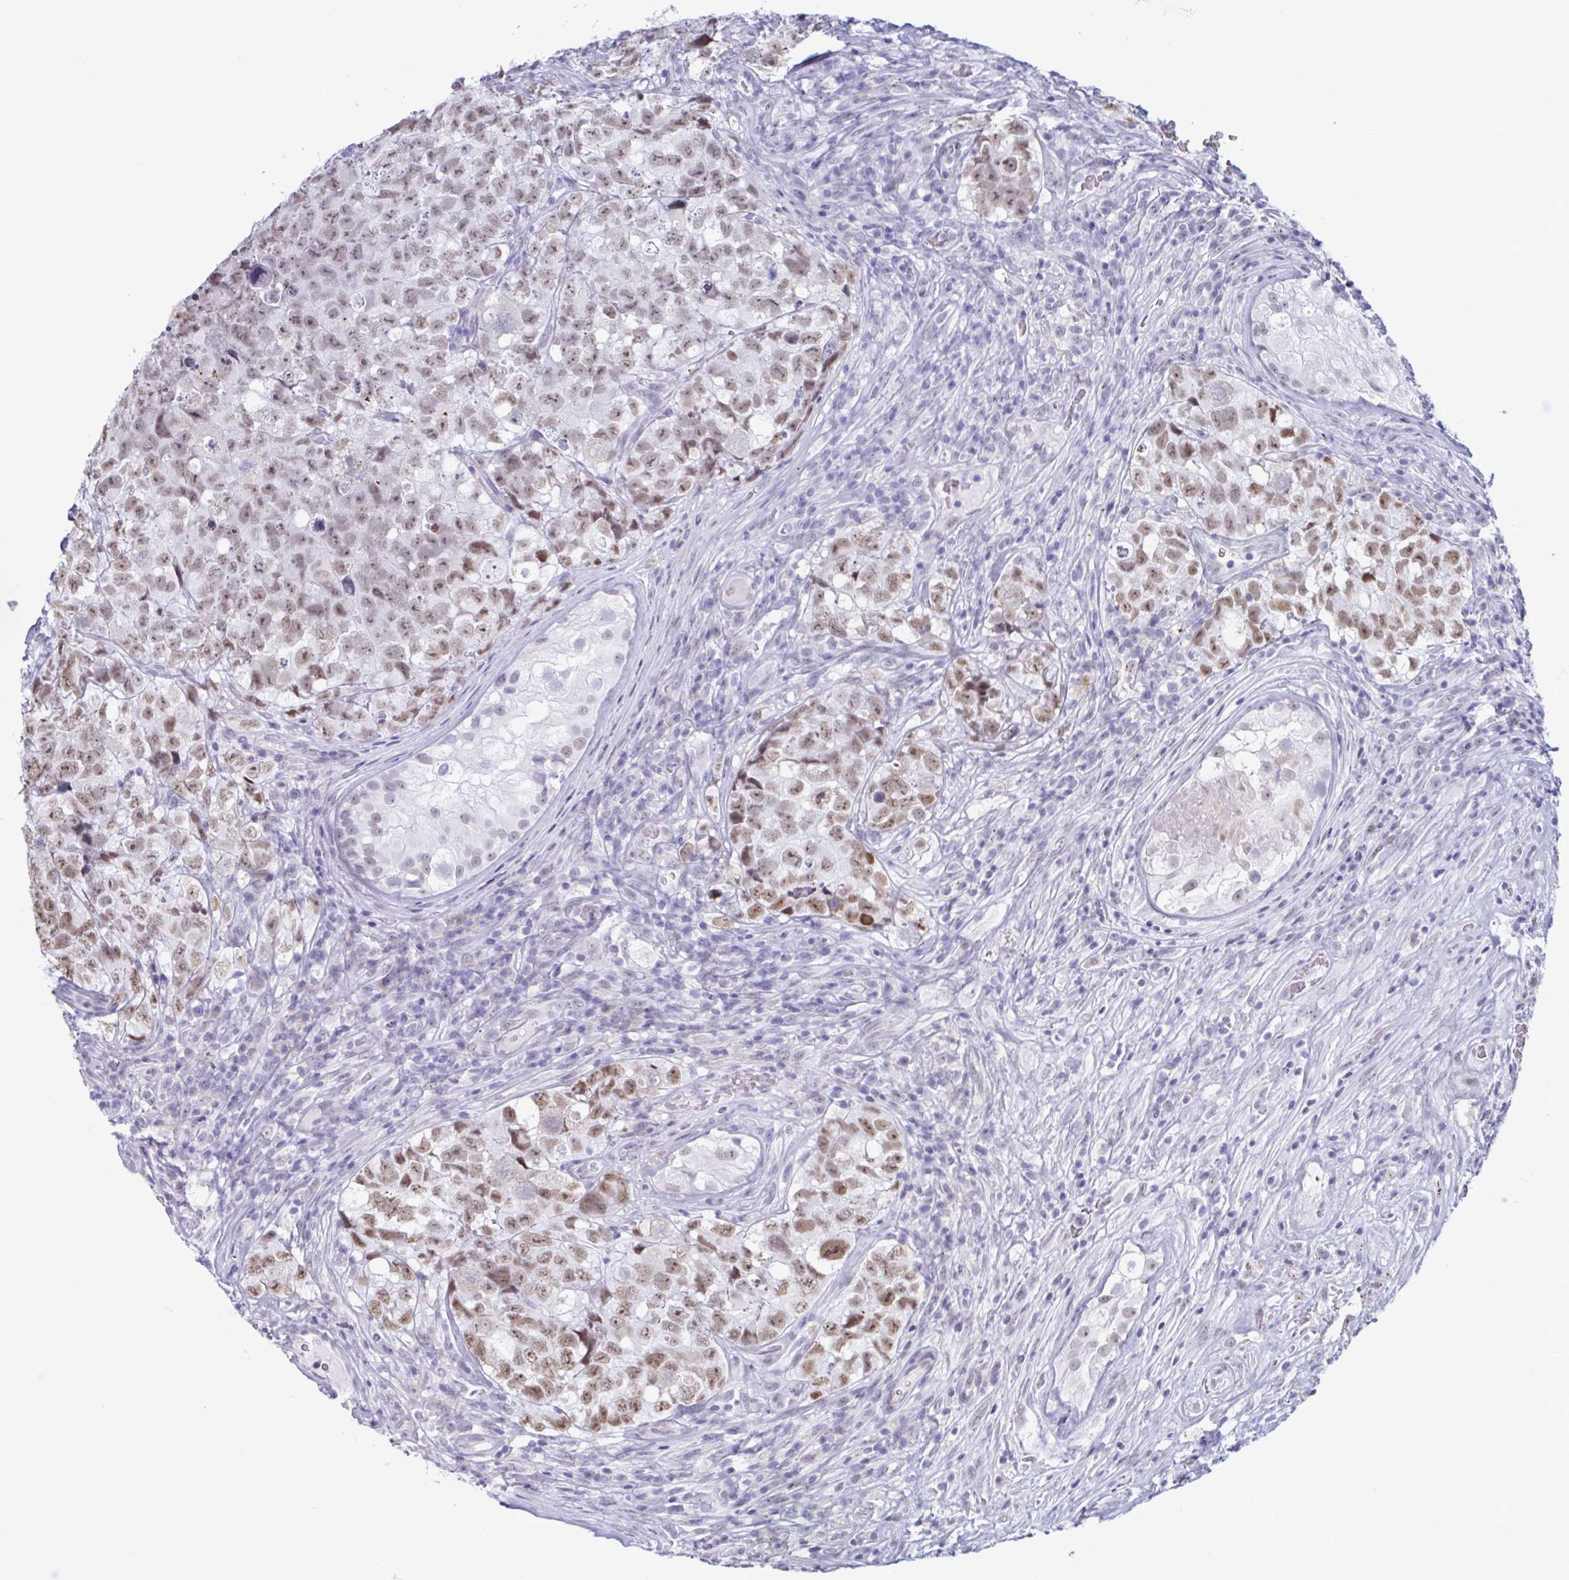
{"staining": {"intensity": "moderate", "quantity": ">75%", "location": "nuclear"}, "tissue": "testis cancer", "cell_type": "Tumor cells", "image_type": "cancer", "snomed": [{"axis": "morphology", "description": "Carcinoma, Embryonal, NOS"}, {"axis": "topography", "description": "Testis"}], "caption": "IHC (DAB (3,3'-diaminobenzidine)) staining of testis cancer demonstrates moderate nuclear protein positivity in approximately >75% of tumor cells. The protein is shown in brown color, while the nuclei are stained blue.", "gene": "MSMB", "patient": {"sex": "male", "age": 18}}